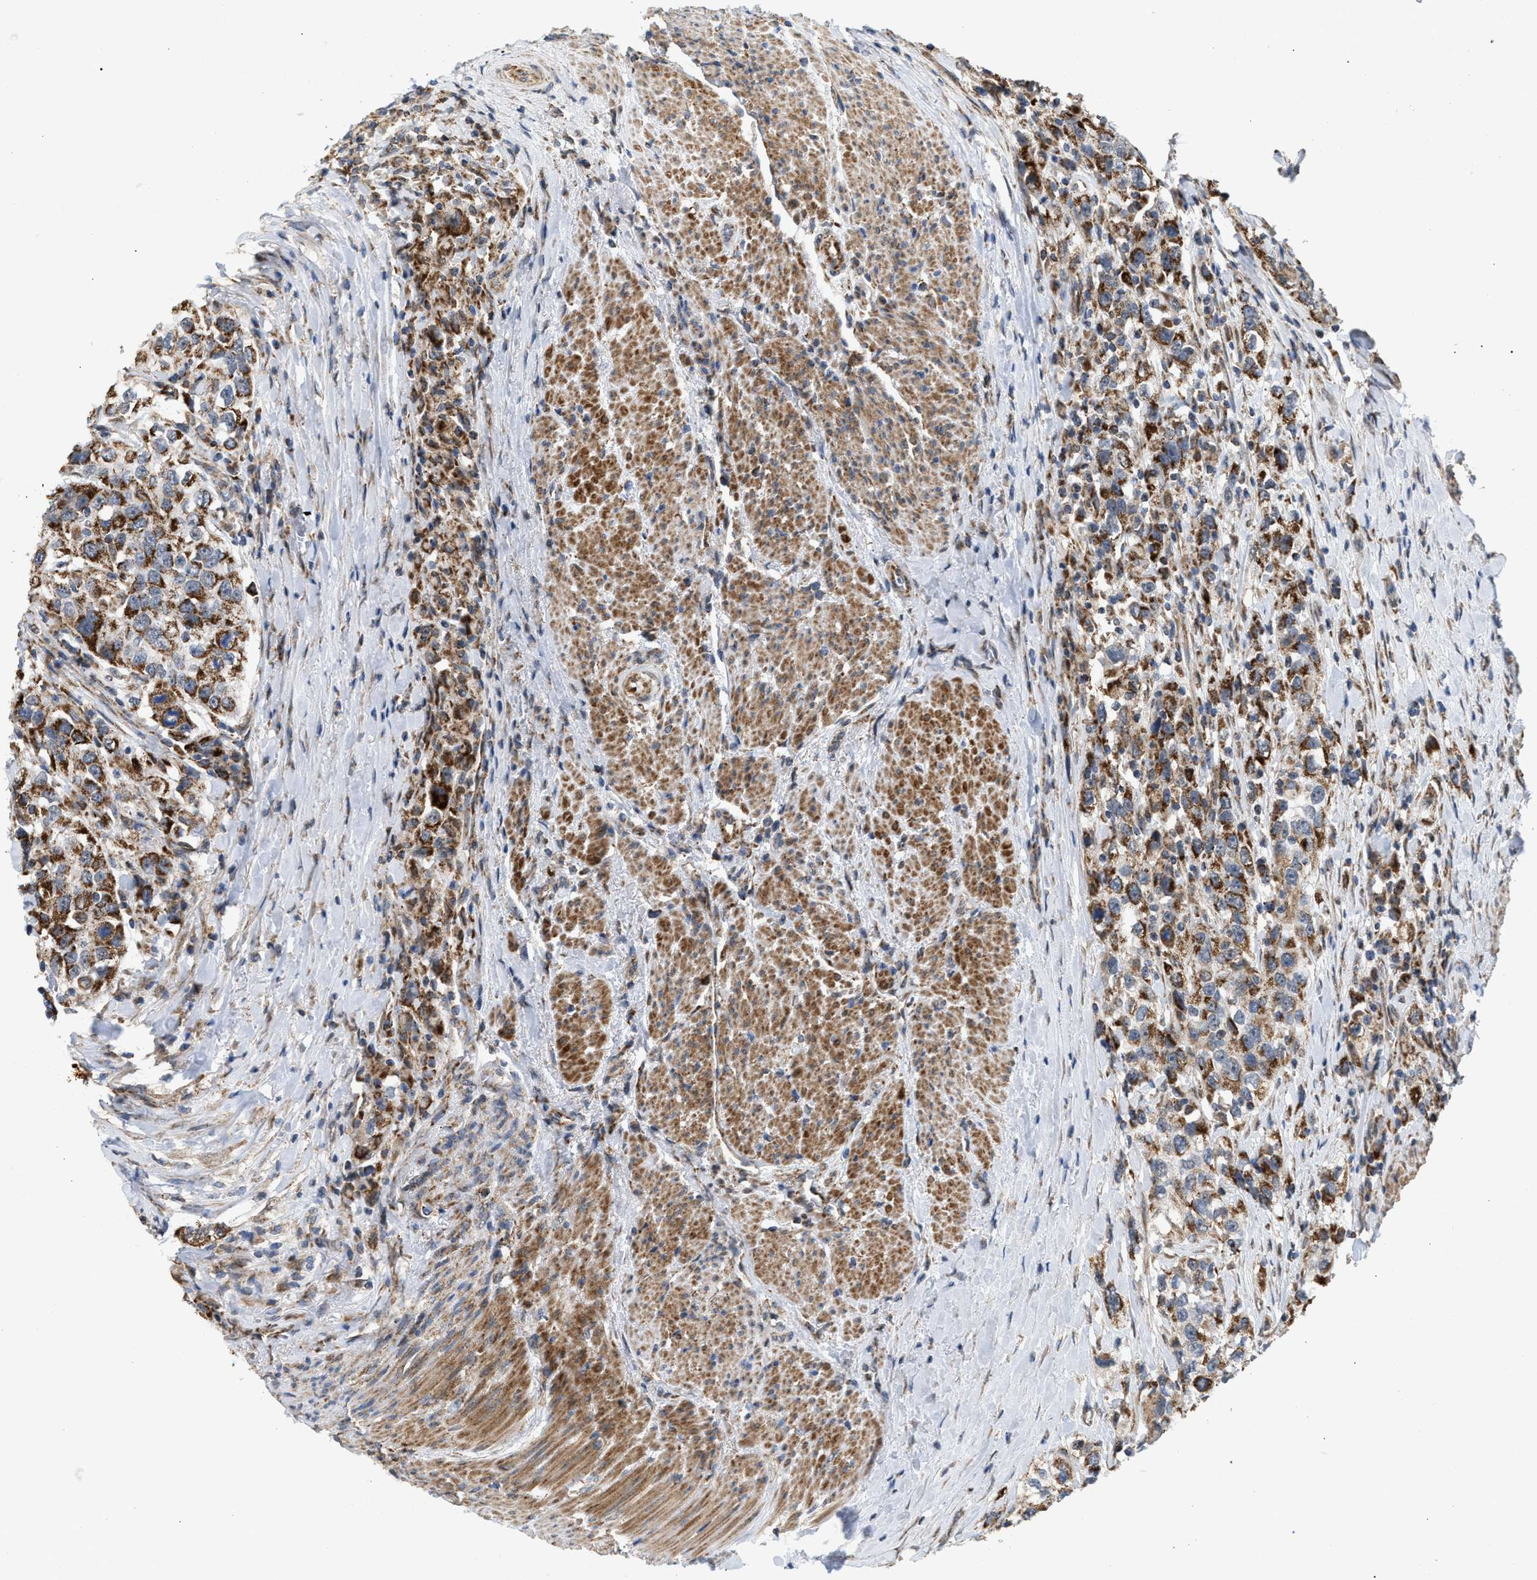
{"staining": {"intensity": "strong", "quantity": ">75%", "location": "cytoplasmic/membranous"}, "tissue": "urothelial cancer", "cell_type": "Tumor cells", "image_type": "cancer", "snomed": [{"axis": "morphology", "description": "Urothelial carcinoma, High grade"}, {"axis": "topography", "description": "Urinary bladder"}], "caption": "Urothelial cancer stained for a protein reveals strong cytoplasmic/membranous positivity in tumor cells.", "gene": "TACO1", "patient": {"sex": "female", "age": 80}}